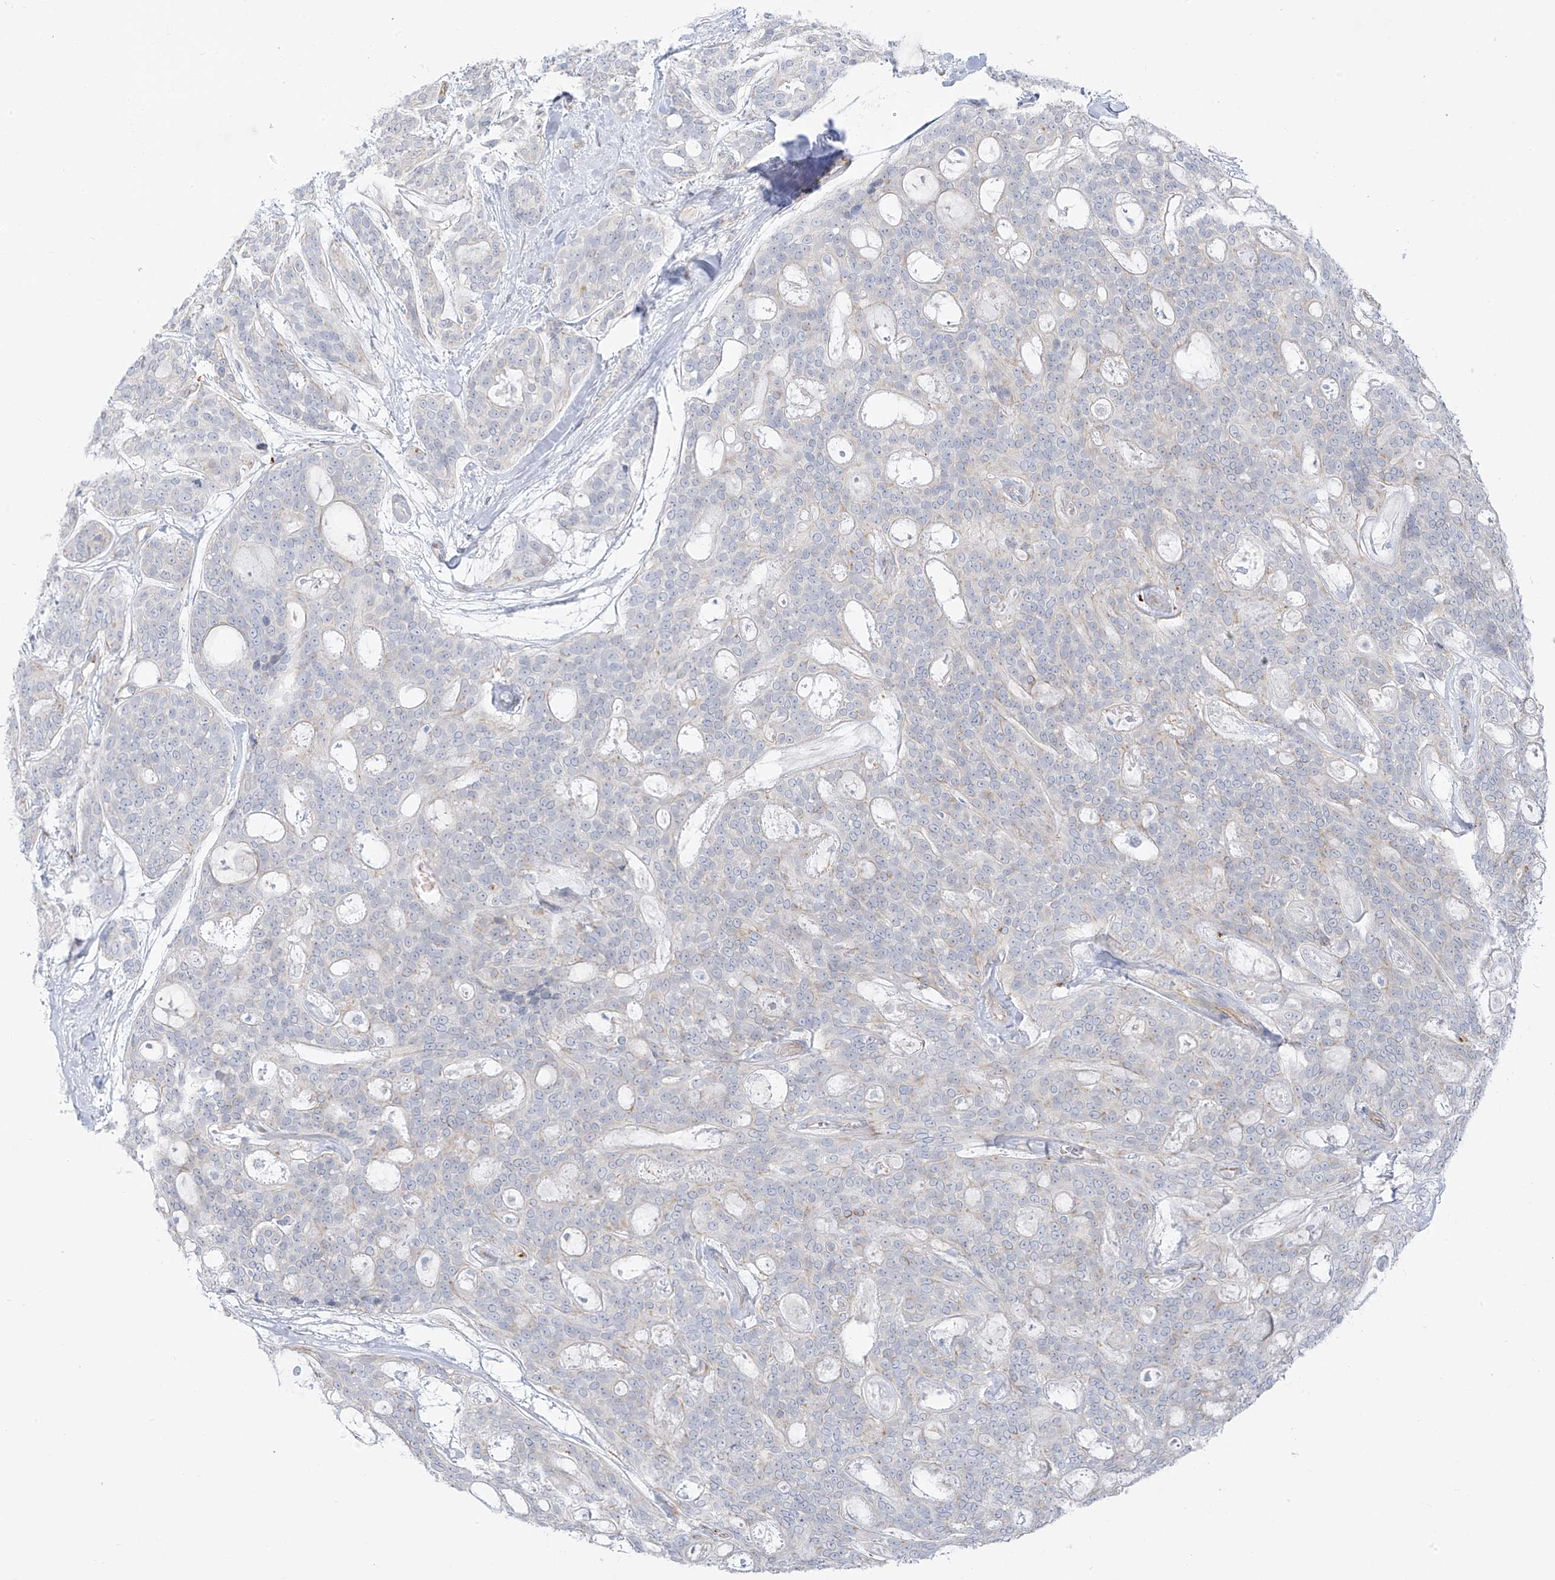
{"staining": {"intensity": "negative", "quantity": "none", "location": "none"}, "tissue": "head and neck cancer", "cell_type": "Tumor cells", "image_type": "cancer", "snomed": [{"axis": "morphology", "description": "Adenocarcinoma, NOS"}, {"axis": "topography", "description": "Head-Neck"}], "caption": "IHC micrograph of neoplastic tissue: human adenocarcinoma (head and neck) stained with DAB (3,3'-diaminobenzidine) exhibits no significant protein positivity in tumor cells.", "gene": "TAL2", "patient": {"sex": "male", "age": 66}}